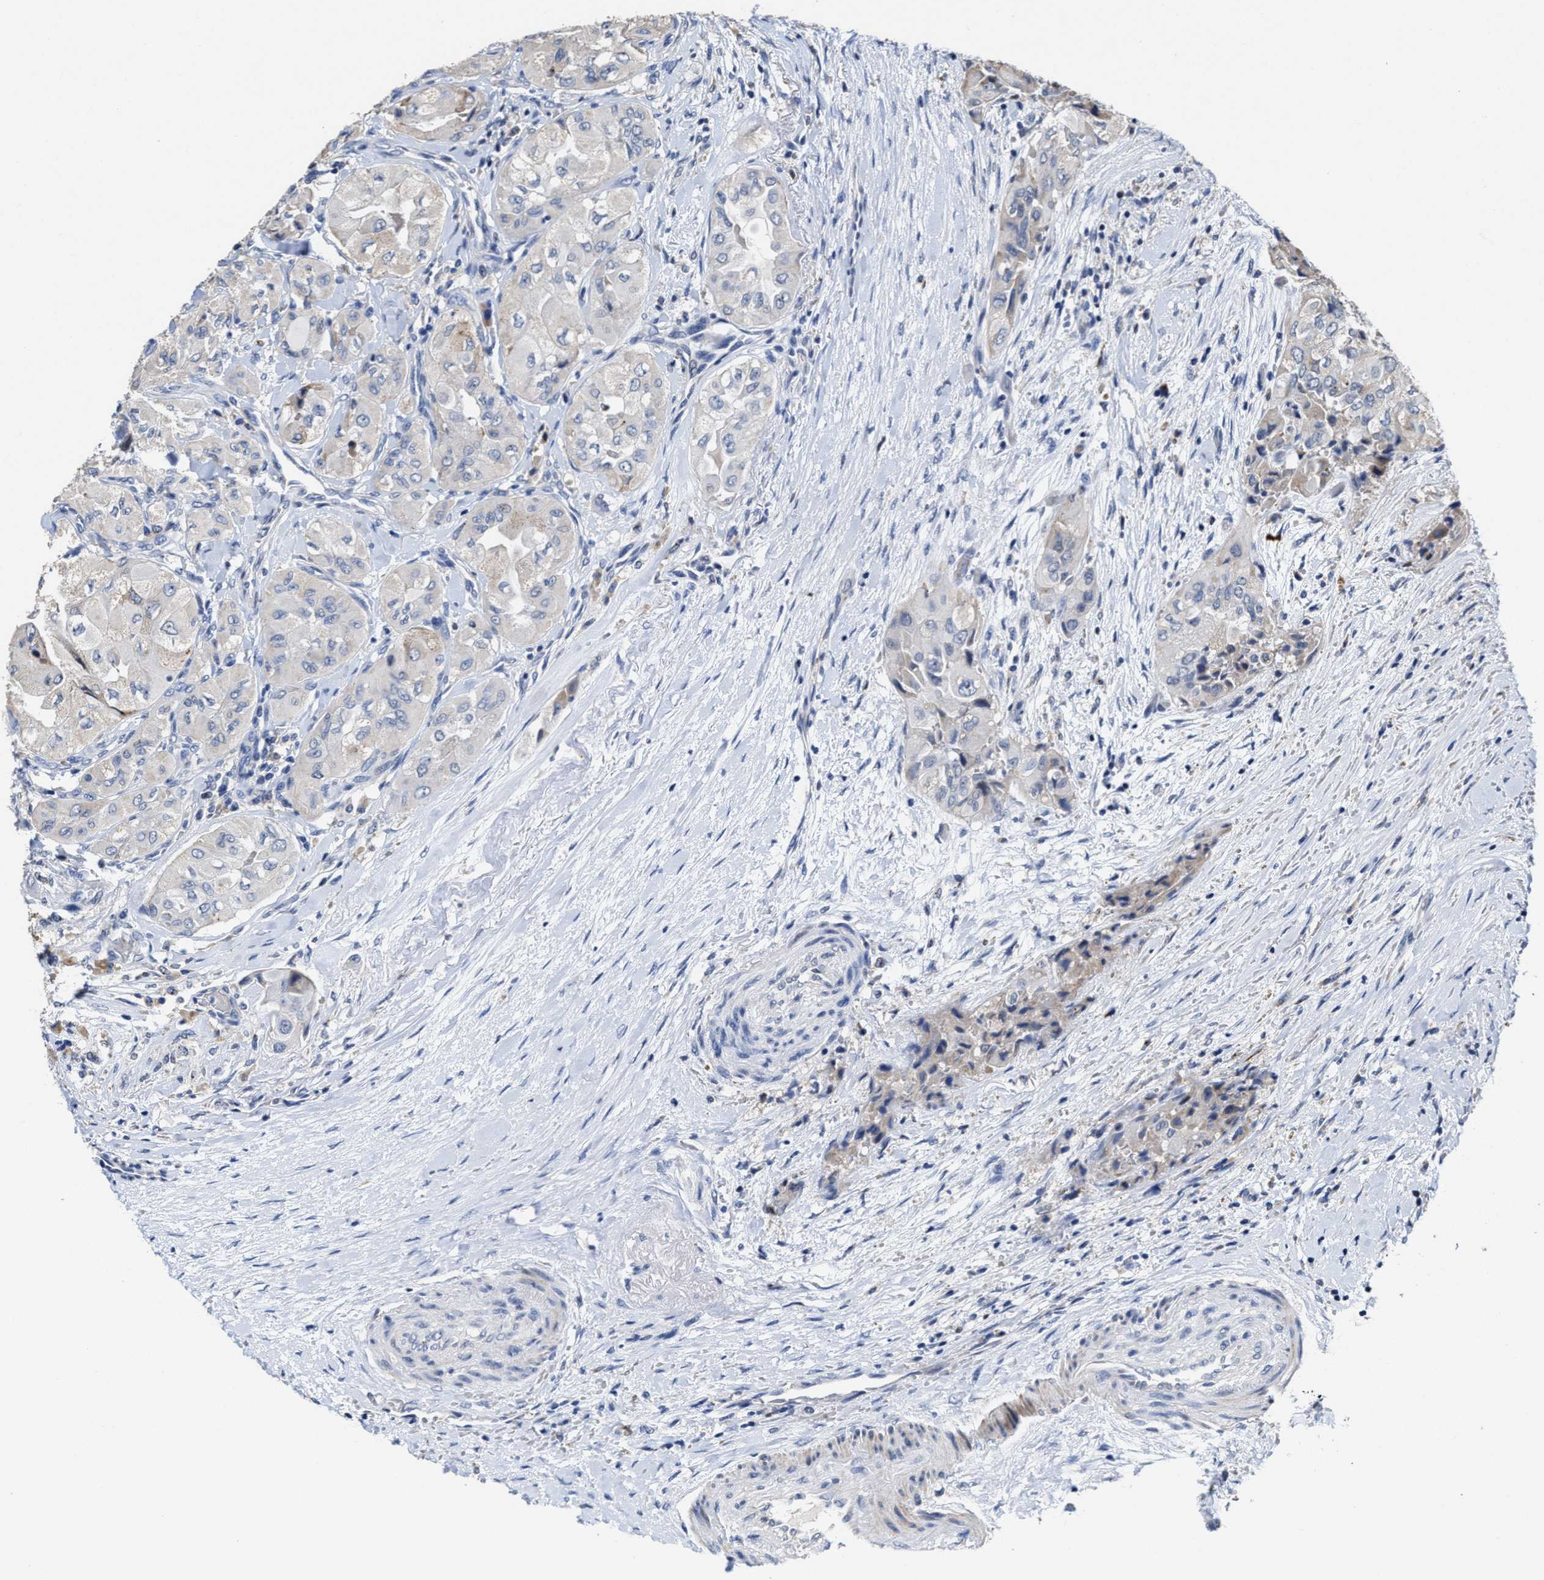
{"staining": {"intensity": "negative", "quantity": "none", "location": "none"}, "tissue": "thyroid cancer", "cell_type": "Tumor cells", "image_type": "cancer", "snomed": [{"axis": "morphology", "description": "Papillary adenocarcinoma, NOS"}, {"axis": "topography", "description": "Thyroid gland"}], "caption": "There is no significant staining in tumor cells of thyroid cancer (papillary adenocarcinoma).", "gene": "ZFAT", "patient": {"sex": "female", "age": 59}}